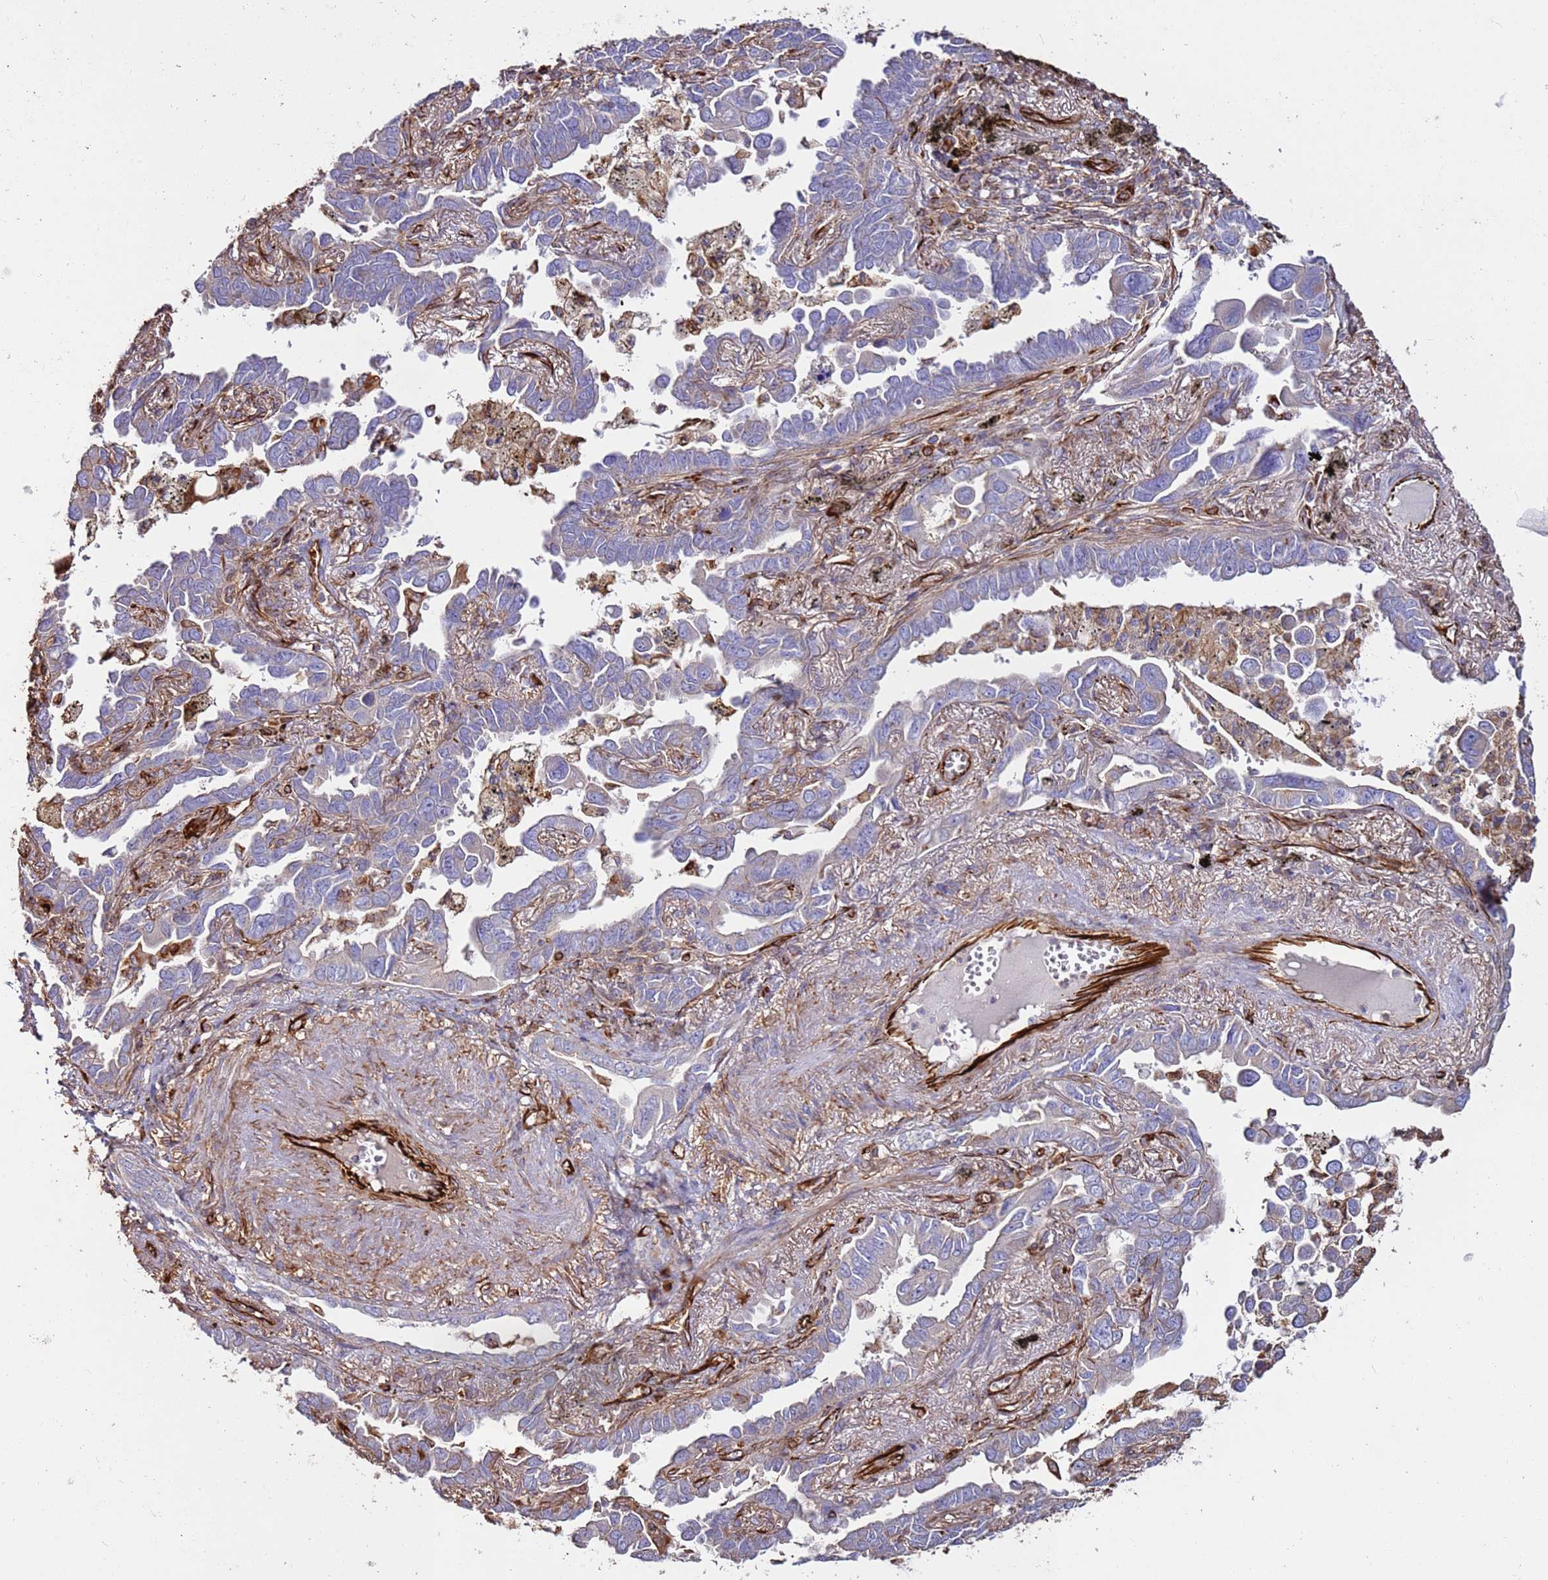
{"staining": {"intensity": "negative", "quantity": "none", "location": "none"}, "tissue": "lung cancer", "cell_type": "Tumor cells", "image_type": "cancer", "snomed": [{"axis": "morphology", "description": "Adenocarcinoma, NOS"}, {"axis": "topography", "description": "Lung"}], "caption": "DAB immunohistochemical staining of human lung cancer demonstrates no significant staining in tumor cells.", "gene": "MRGPRE", "patient": {"sex": "male", "age": 67}}